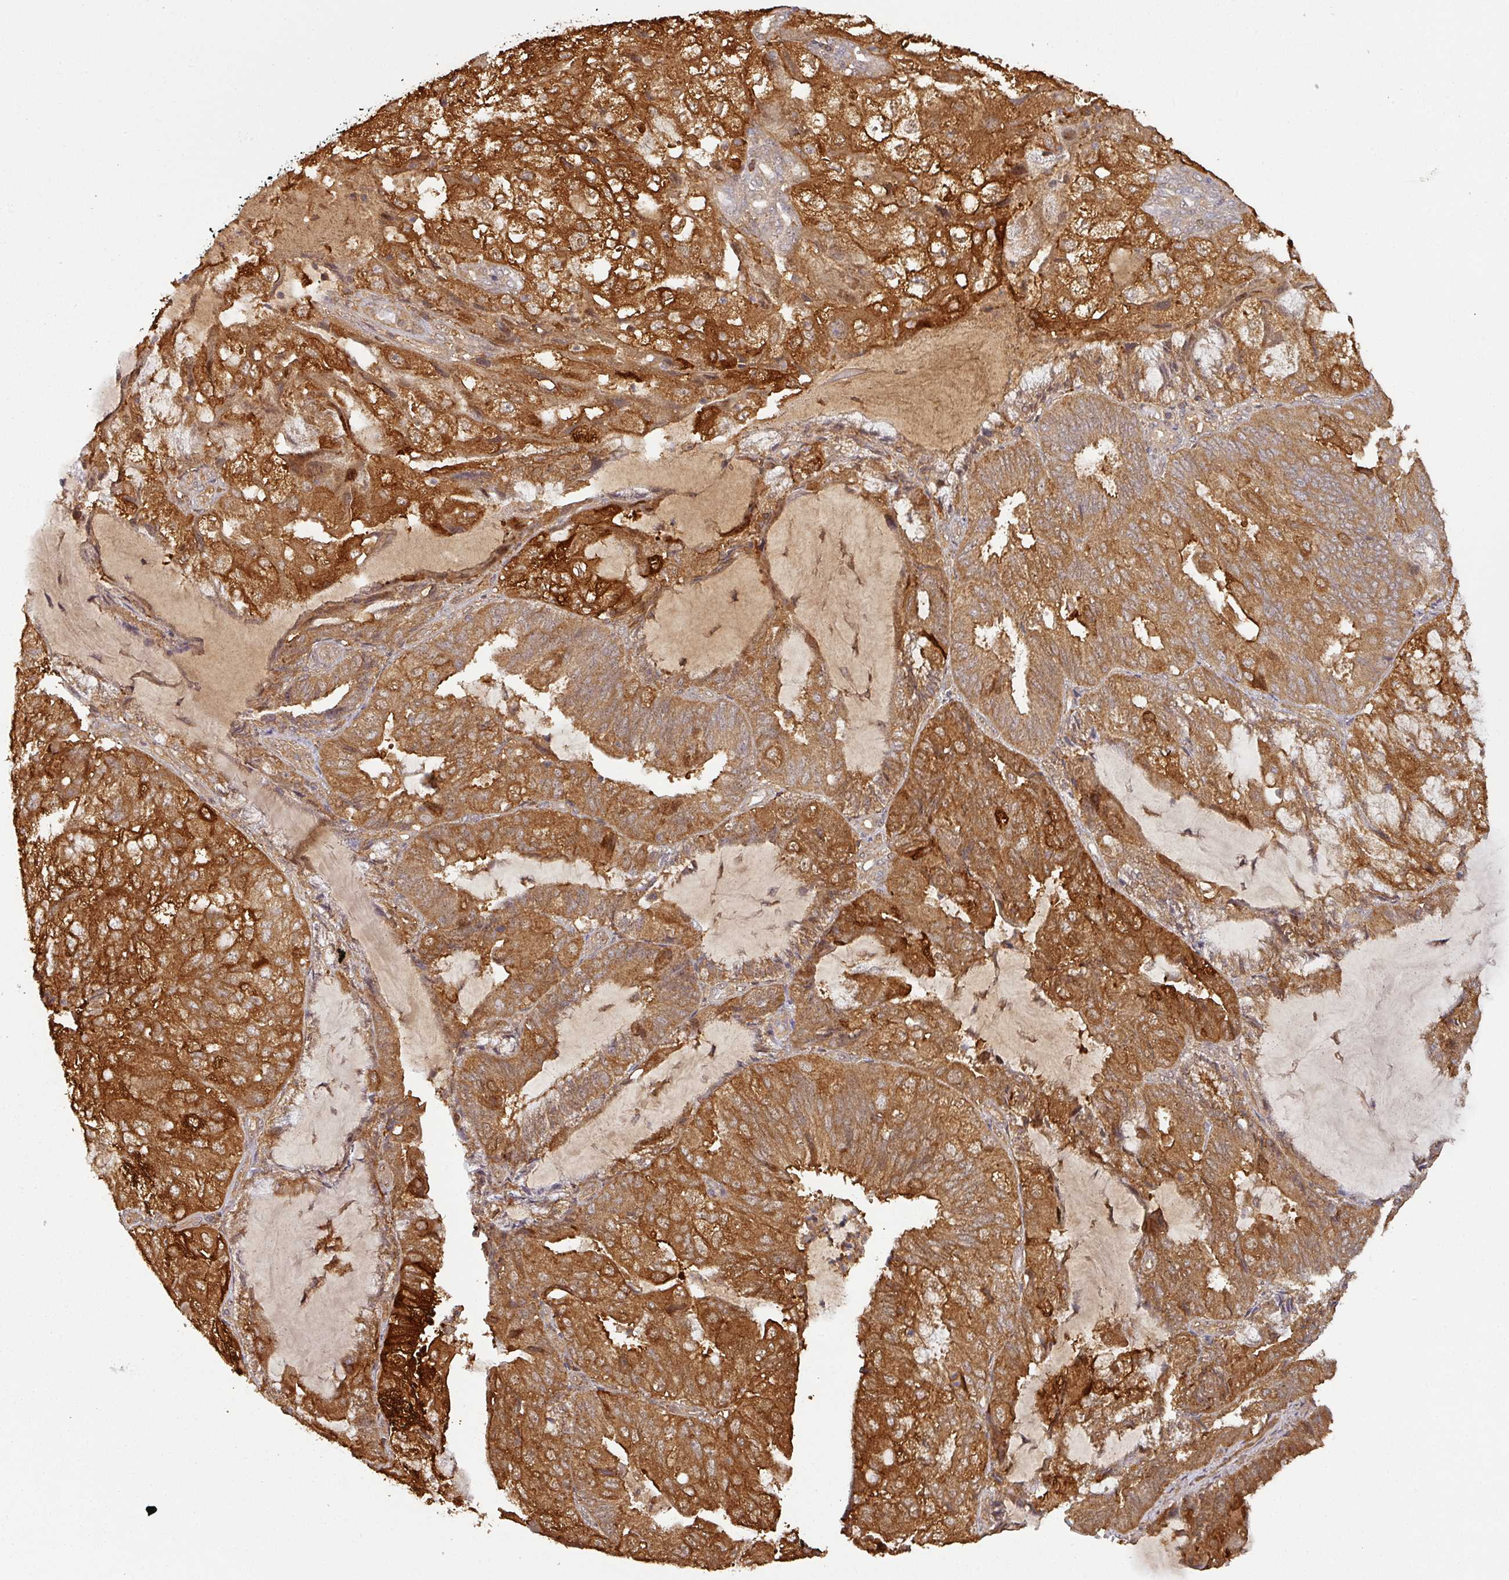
{"staining": {"intensity": "strong", "quantity": ">75%", "location": "cytoplasmic/membranous"}, "tissue": "endometrial cancer", "cell_type": "Tumor cells", "image_type": "cancer", "snomed": [{"axis": "morphology", "description": "Adenocarcinoma, NOS"}, {"axis": "topography", "description": "Endometrium"}], "caption": "The image reveals immunohistochemical staining of endometrial cancer (adenocarcinoma). There is strong cytoplasmic/membranous staining is appreciated in approximately >75% of tumor cells.", "gene": "ZNF322", "patient": {"sex": "female", "age": 81}}